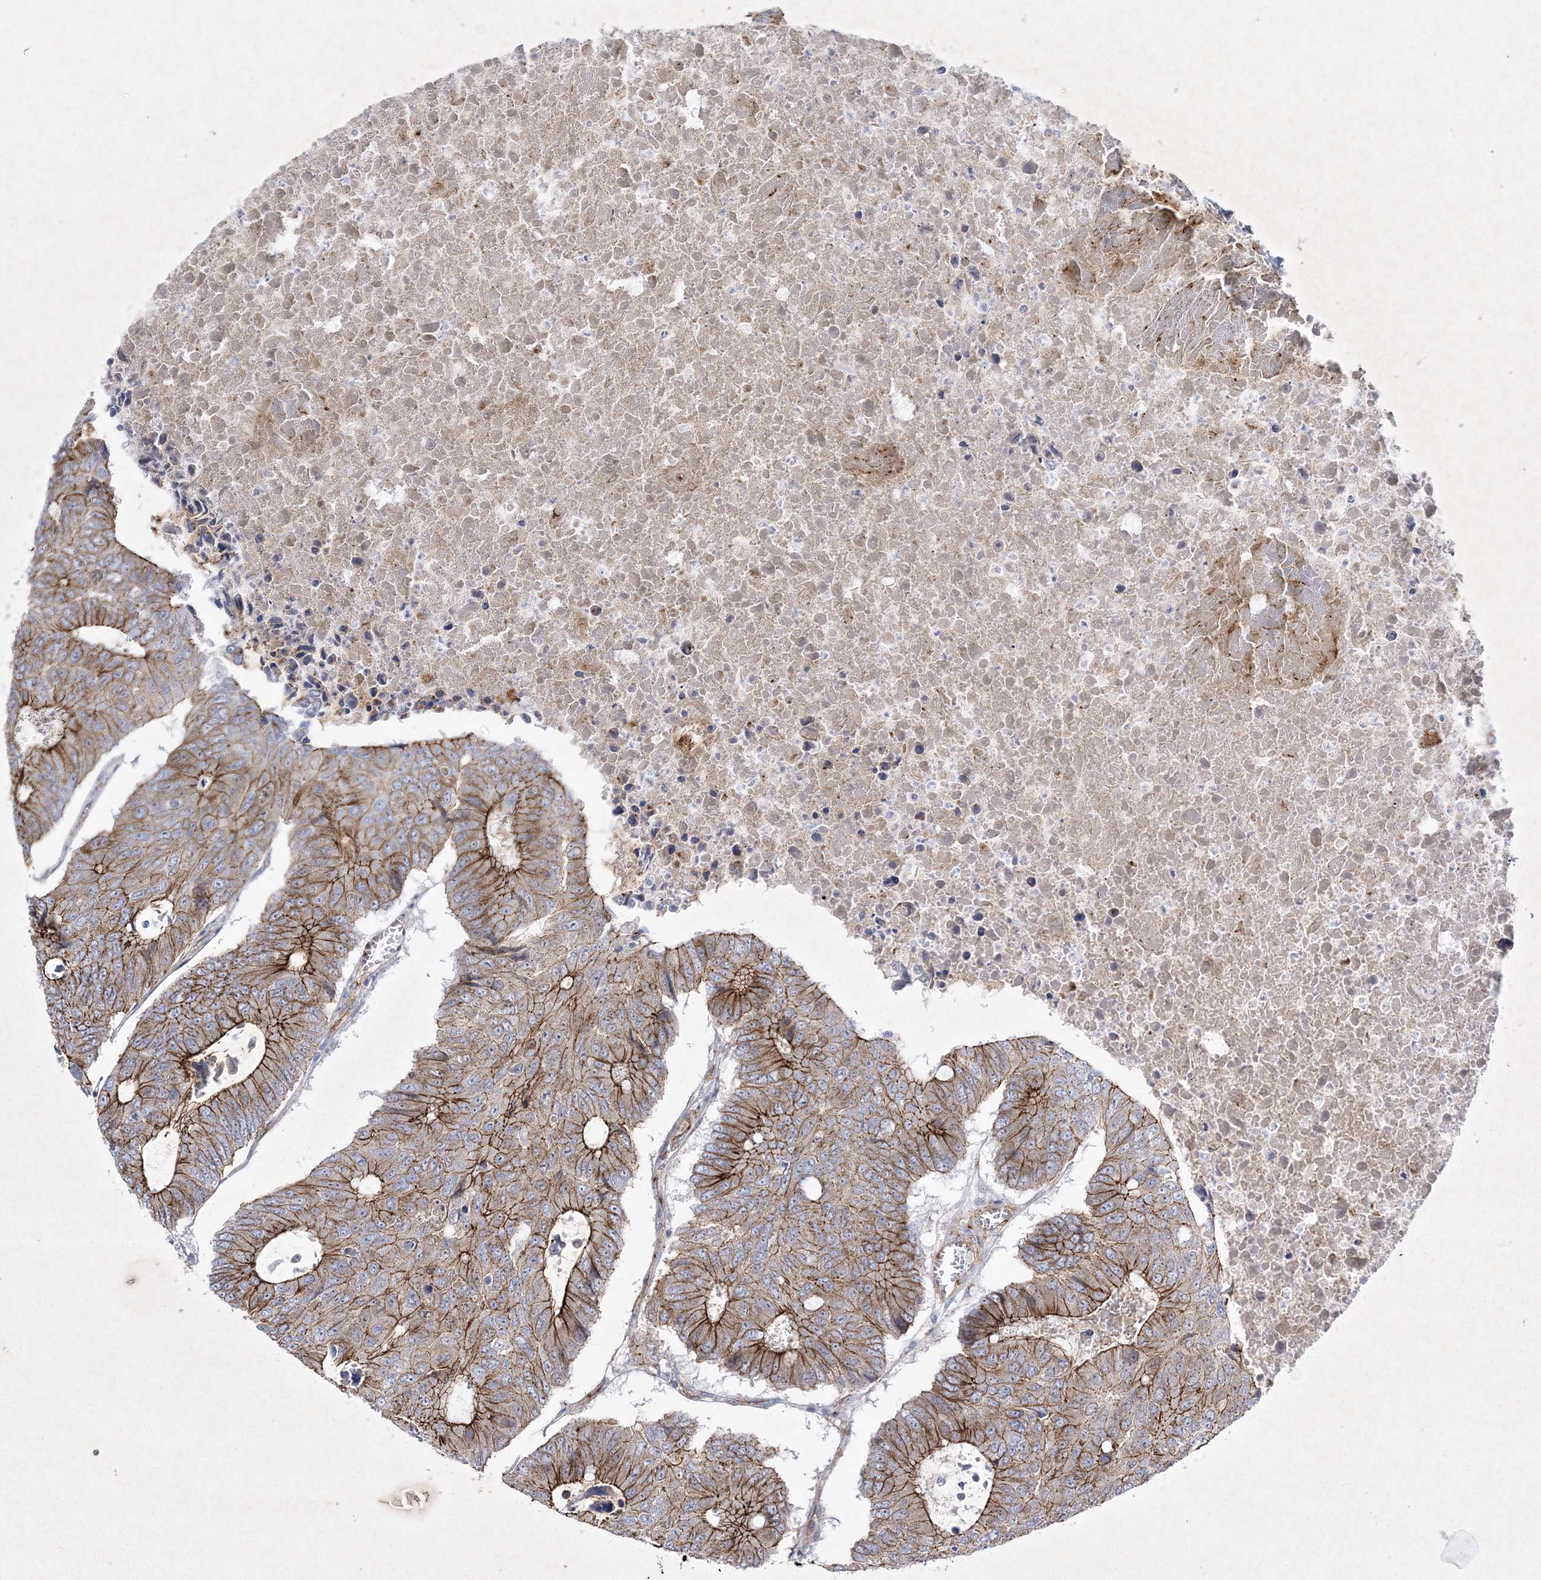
{"staining": {"intensity": "moderate", "quantity": ">75%", "location": "cytoplasmic/membranous"}, "tissue": "colorectal cancer", "cell_type": "Tumor cells", "image_type": "cancer", "snomed": [{"axis": "morphology", "description": "Adenocarcinoma, NOS"}, {"axis": "topography", "description": "Colon"}], "caption": "High-magnification brightfield microscopy of colorectal adenocarcinoma stained with DAB (brown) and counterstained with hematoxylin (blue). tumor cells exhibit moderate cytoplasmic/membranous positivity is appreciated in about>75% of cells. (brown staining indicates protein expression, while blue staining denotes nuclei).", "gene": "NAA40", "patient": {"sex": "male", "age": 87}}